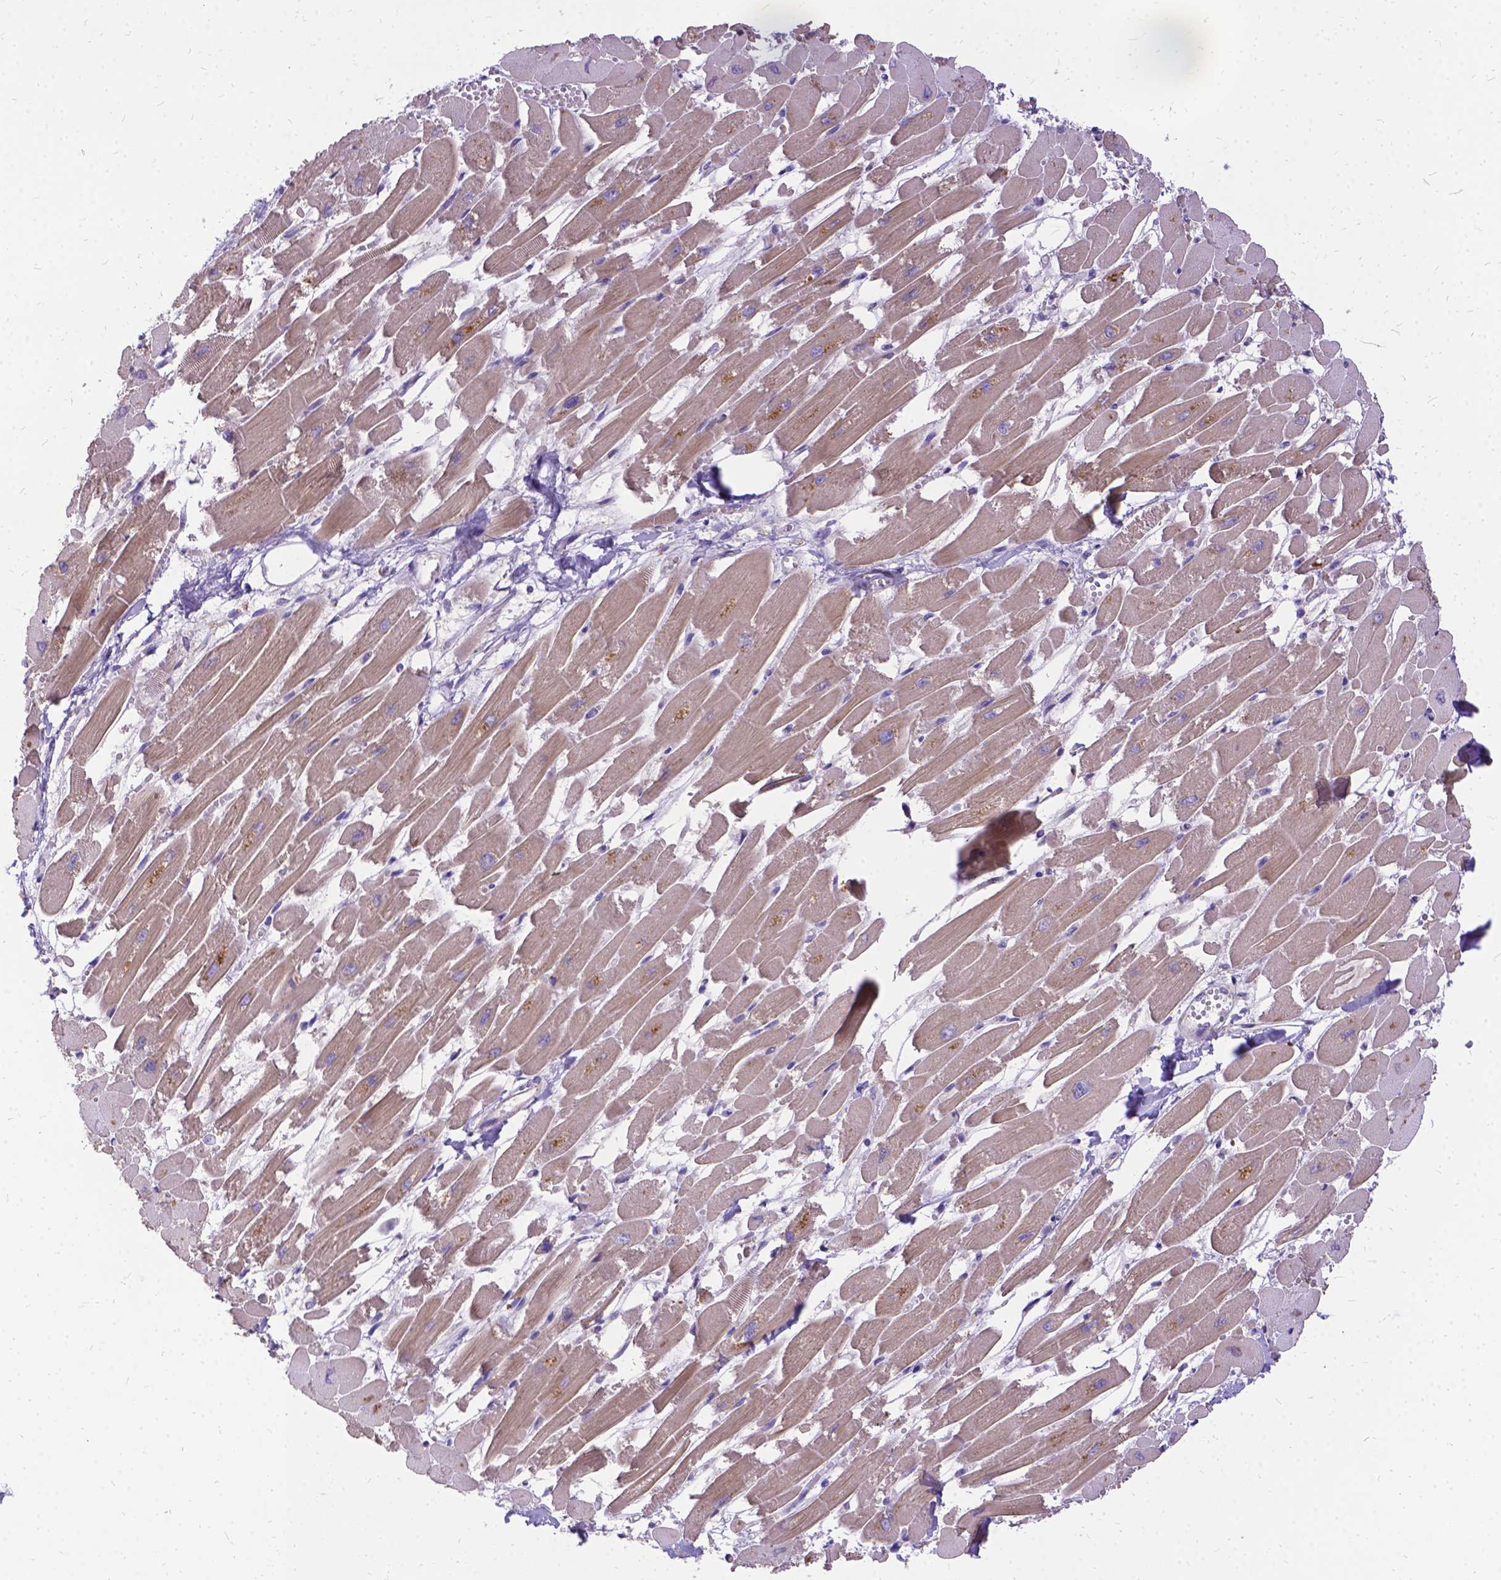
{"staining": {"intensity": "weak", "quantity": "25%-75%", "location": "cytoplasmic/membranous"}, "tissue": "heart muscle", "cell_type": "Cardiomyocytes", "image_type": "normal", "snomed": [{"axis": "morphology", "description": "Normal tissue, NOS"}, {"axis": "topography", "description": "Heart"}], "caption": "Protein expression analysis of normal human heart muscle reveals weak cytoplasmic/membranous staining in about 25%-75% of cardiomyocytes. The staining was performed using DAB (3,3'-diaminobenzidine), with brown indicating positive protein expression. Nuclei are stained blue with hematoxylin.", "gene": "DENND6A", "patient": {"sex": "female", "age": 52}}